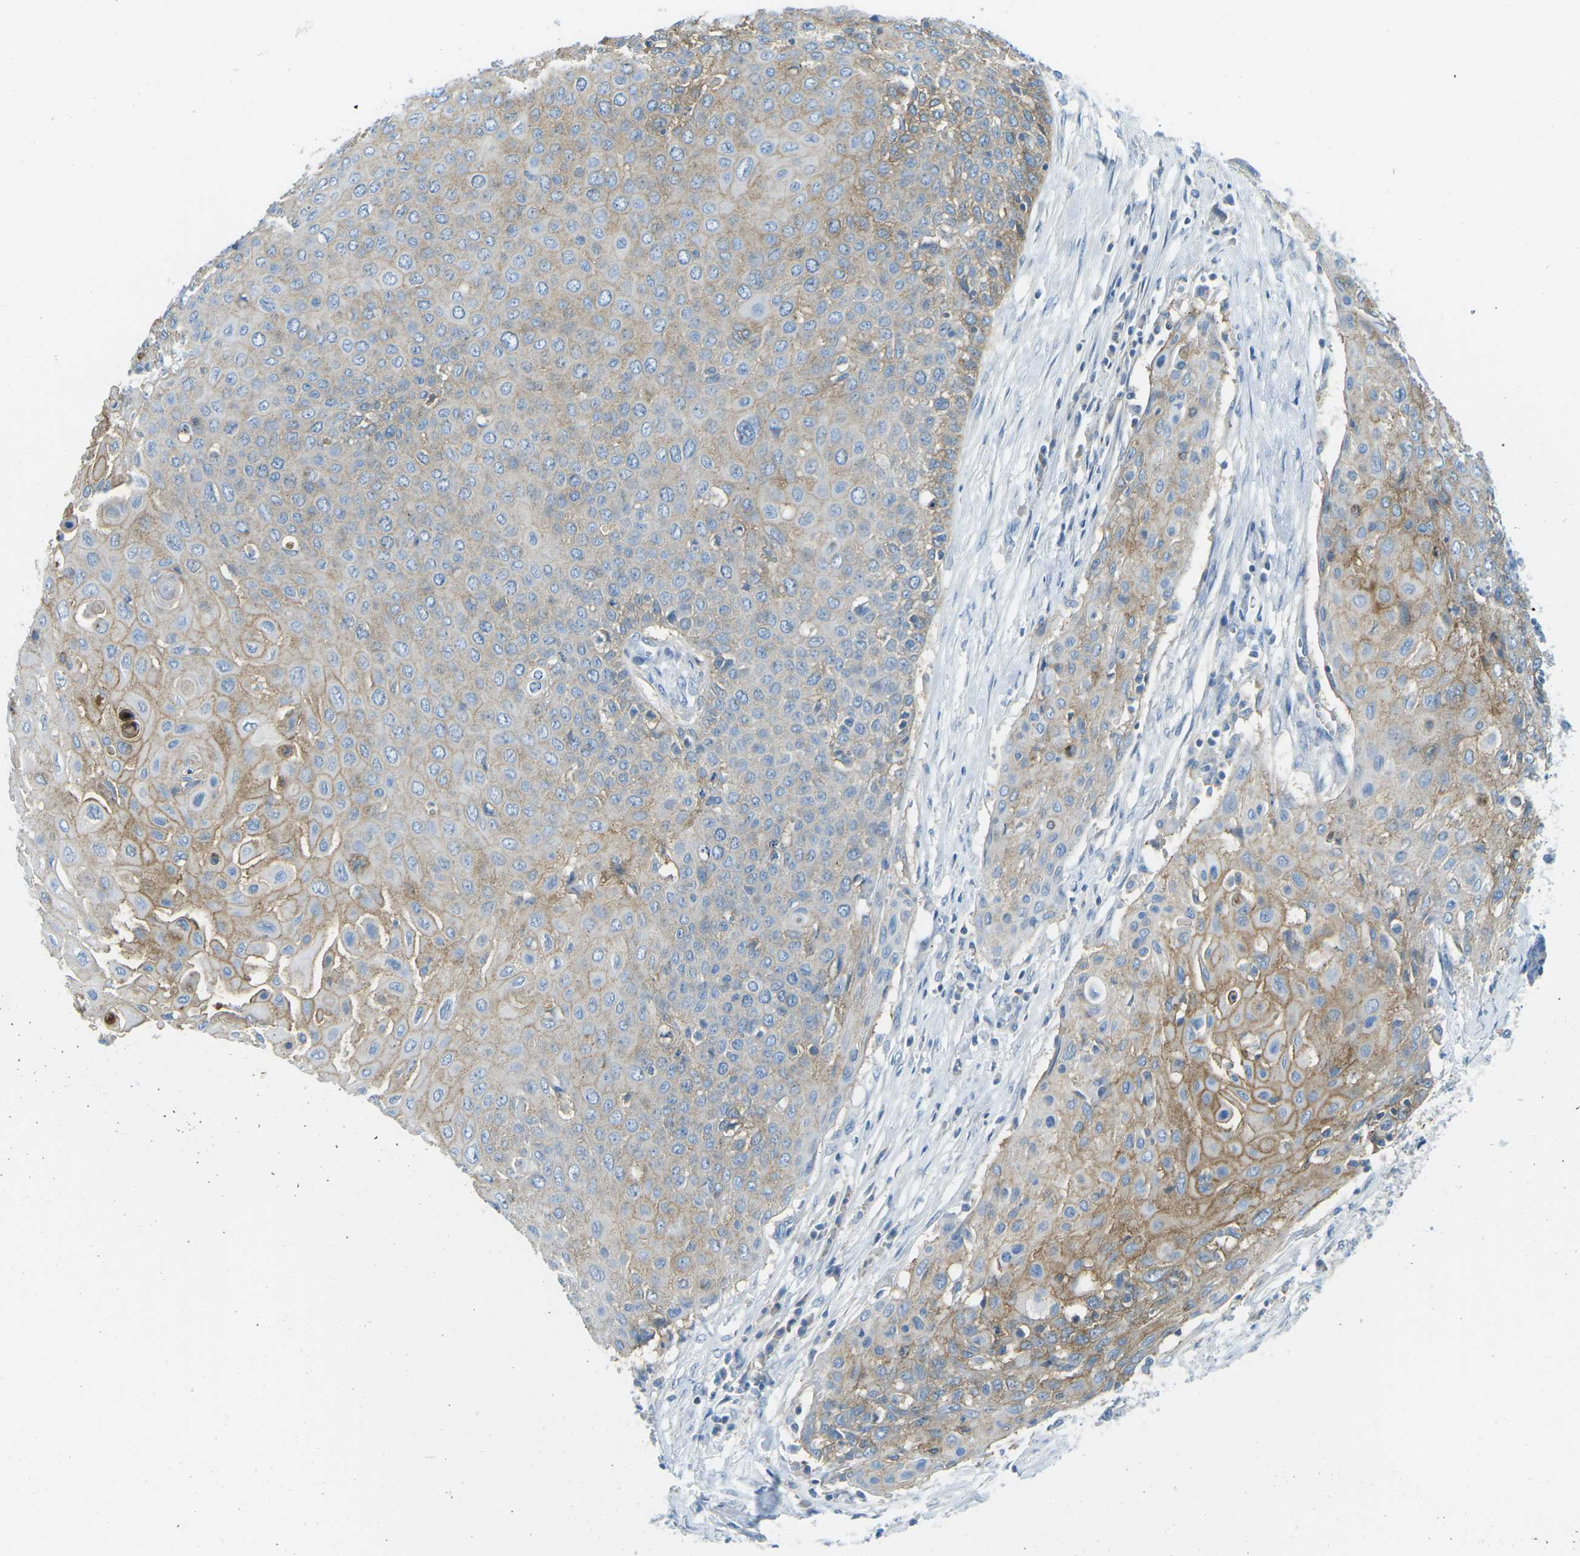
{"staining": {"intensity": "weak", "quantity": "25%-75%", "location": "cytoplasmic/membranous"}, "tissue": "cervical cancer", "cell_type": "Tumor cells", "image_type": "cancer", "snomed": [{"axis": "morphology", "description": "Squamous cell carcinoma, NOS"}, {"axis": "topography", "description": "Cervix"}], "caption": "The micrograph exhibits a brown stain indicating the presence of a protein in the cytoplasmic/membranous of tumor cells in cervical cancer (squamous cell carcinoma). (Brightfield microscopy of DAB IHC at high magnification).", "gene": "CD47", "patient": {"sex": "female", "age": 39}}